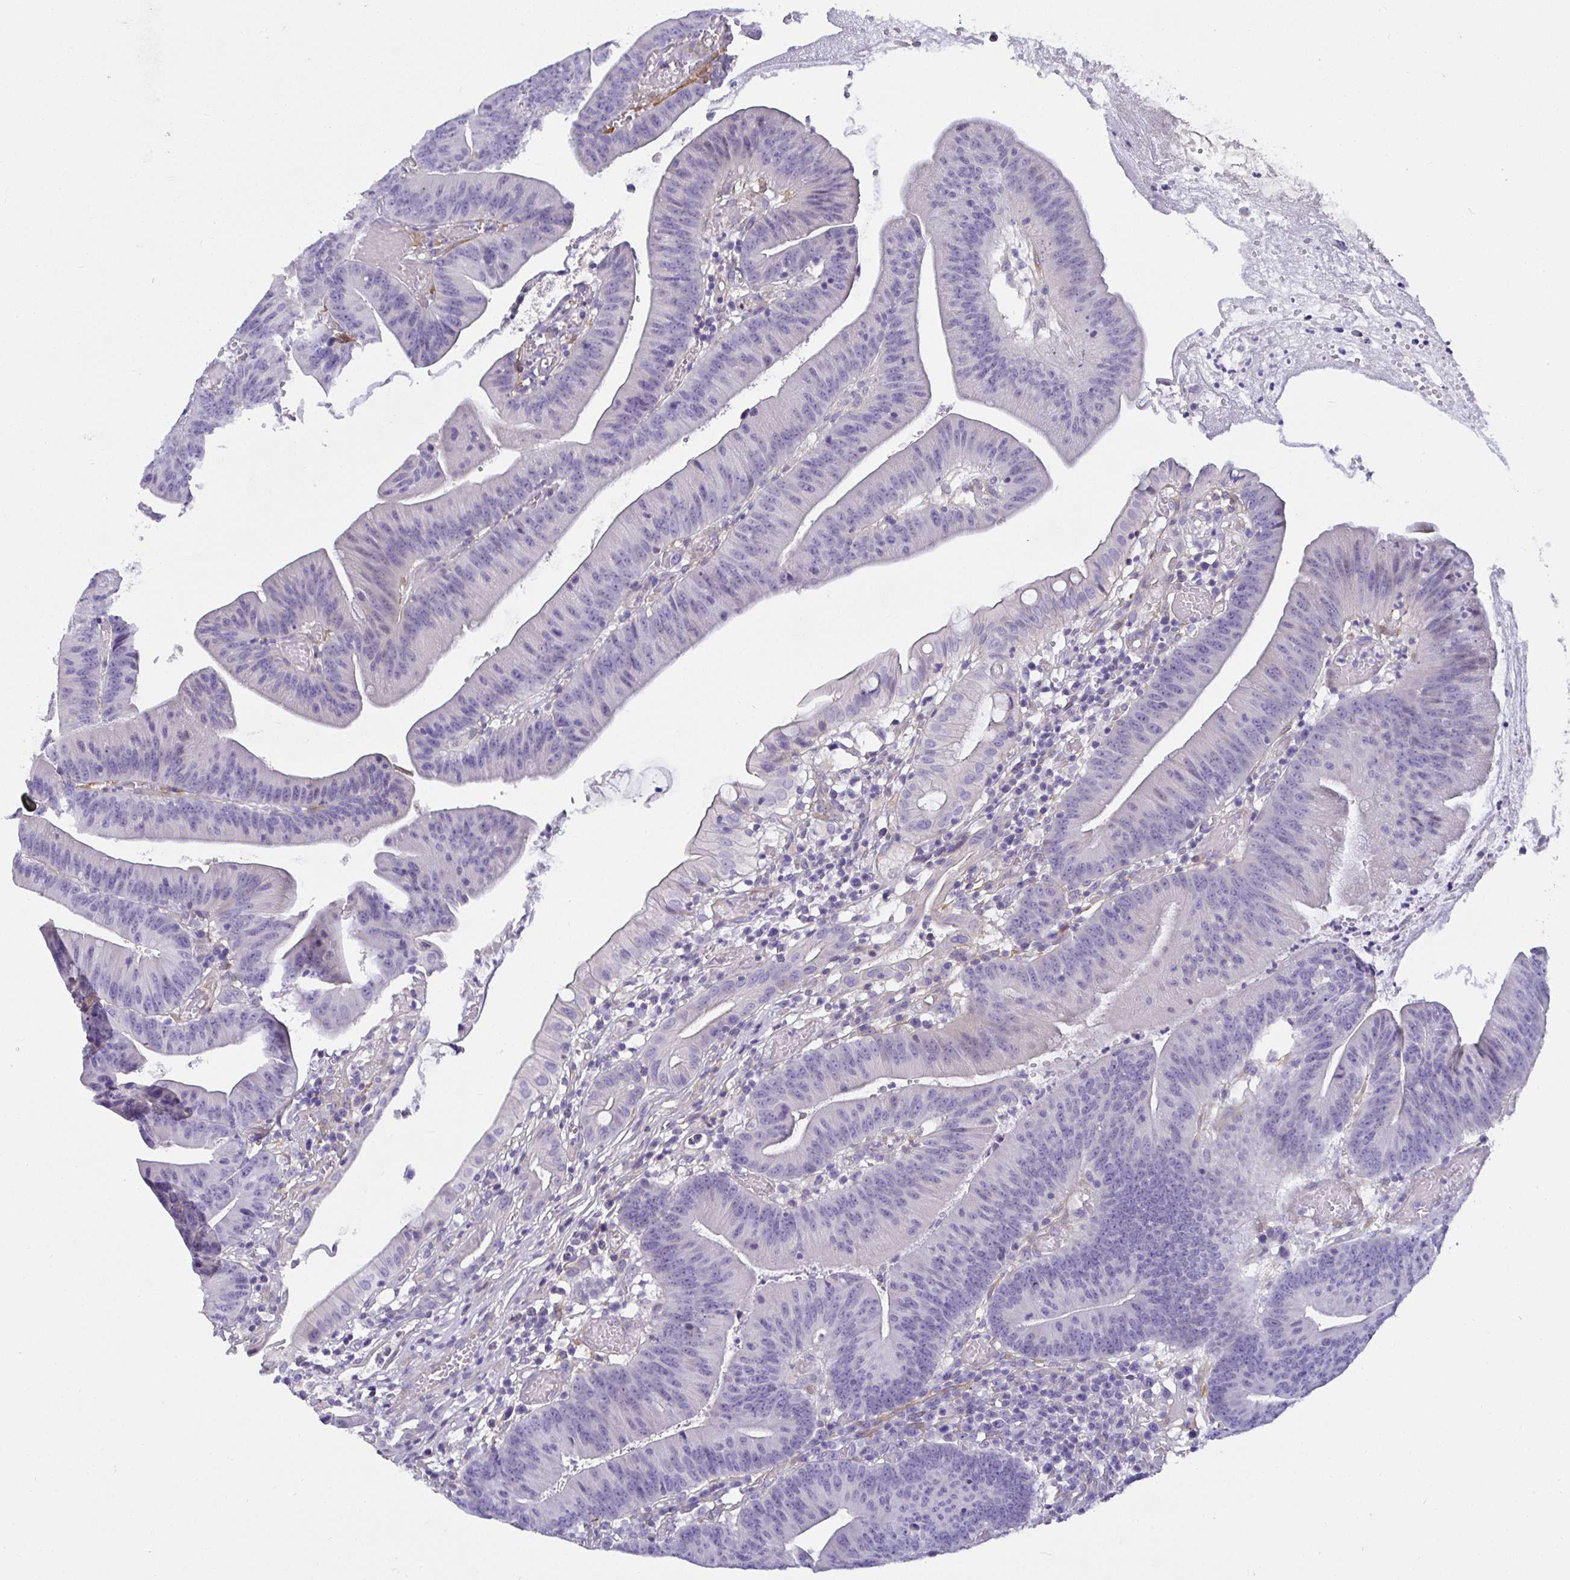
{"staining": {"intensity": "negative", "quantity": "none", "location": "none"}, "tissue": "colorectal cancer", "cell_type": "Tumor cells", "image_type": "cancer", "snomed": [{"axis": "morphology", "description": "Adenocarcinoma, NOS"}, {"axis": "topography", "description": "Colon"}], "caption": "A high-resolution image shows immunohistochemistry staining of adenocarcinoma (colorectal), which demonstrates no significant staining in tumor cells. The staining was performed using DAB (3,3'-diaminobenzidine) to visualize the protein expression in brown, while the nuclei were stained in blue with hematoxylin (Magnification: 20x).", "gene": "SPAG4", "patient": {"sex": "female", "age": 78}}